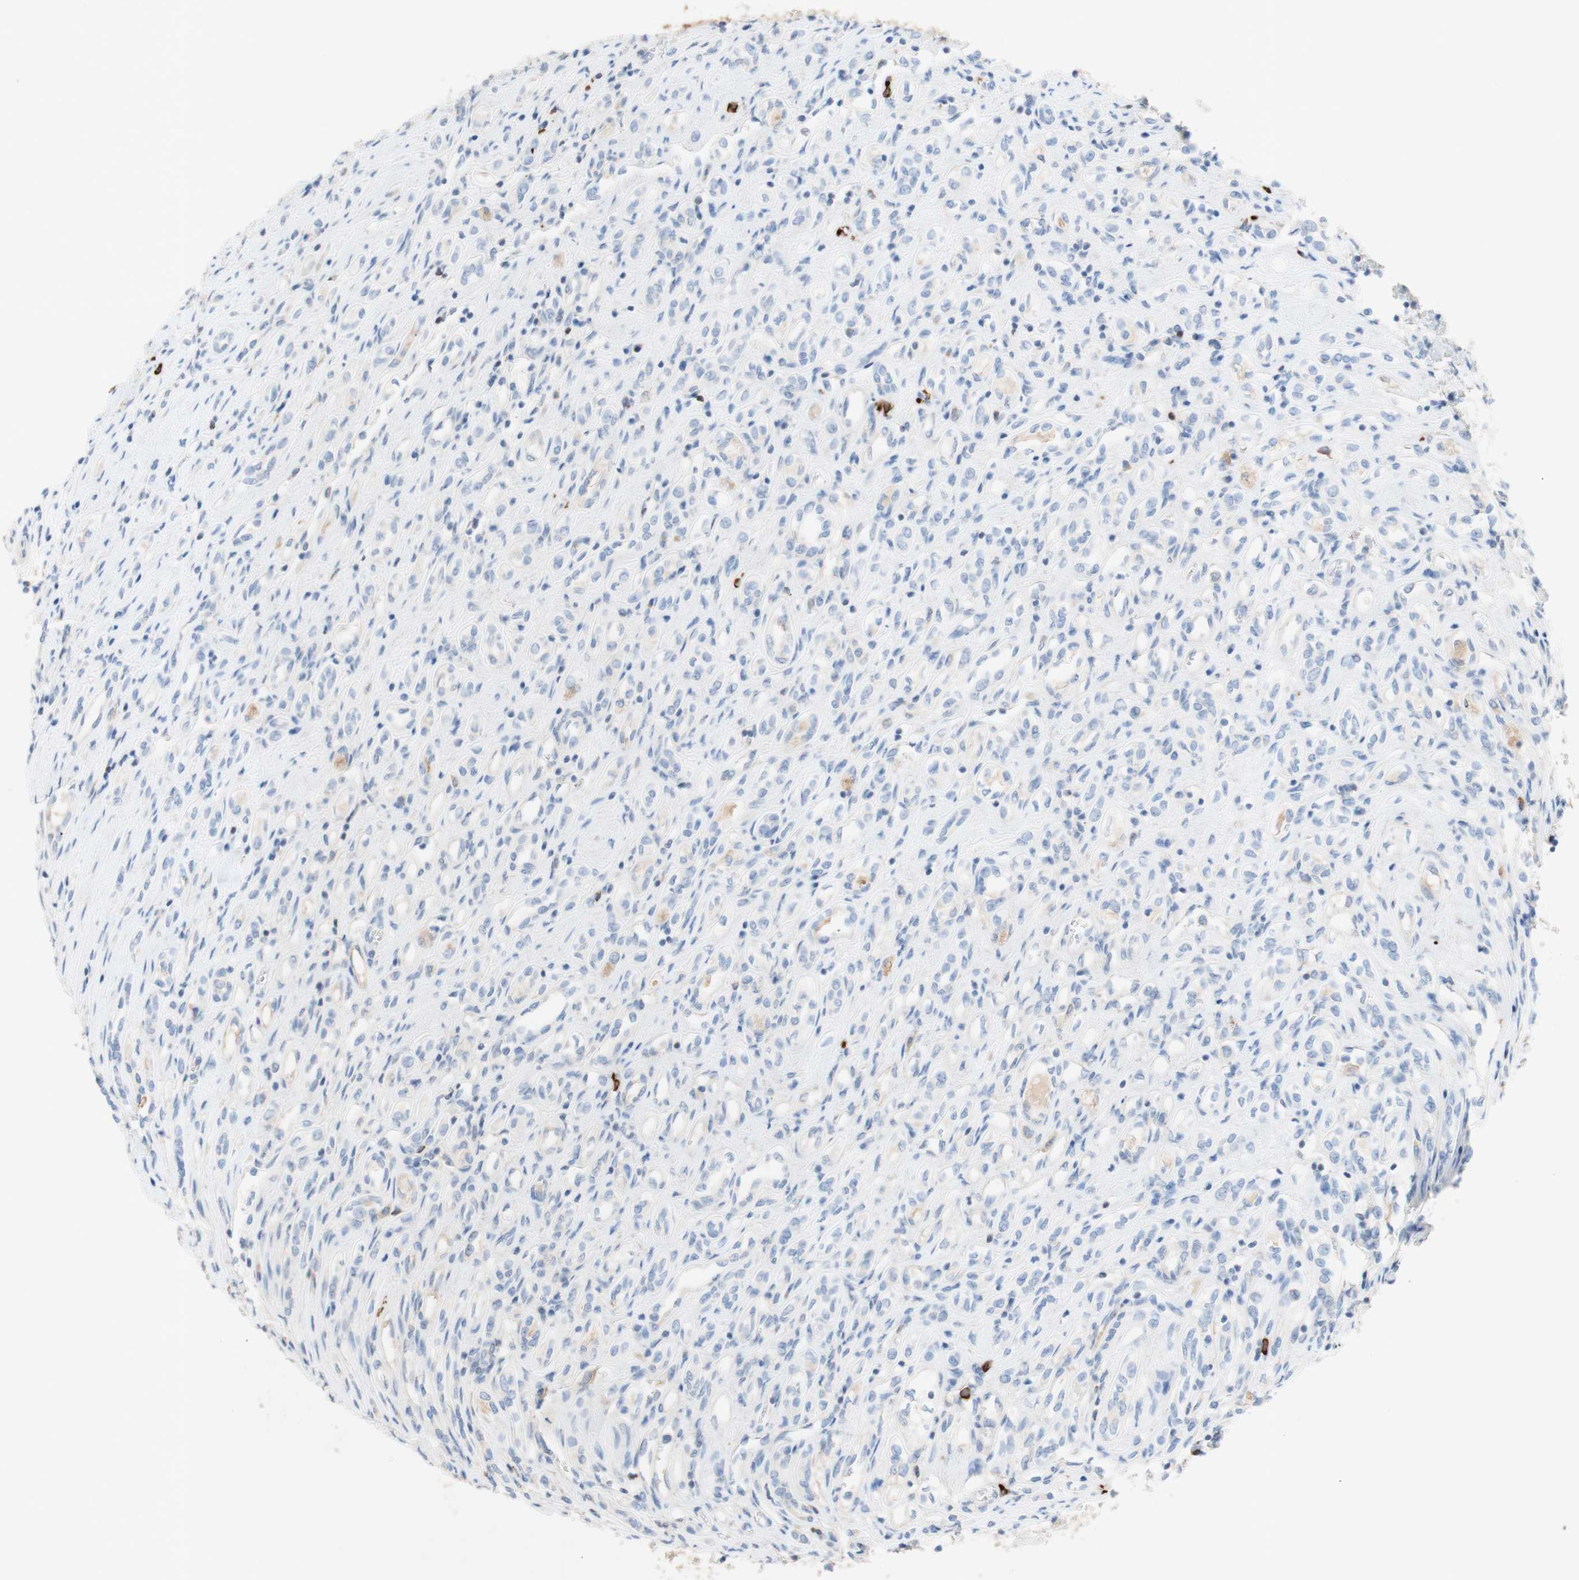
{"staining": {"intensity": "negative", "quantity": "none", "location": "none"}, "tissue": "renal cancer", "cell_type": "Tumor cells", "image_type": "cancer", "snomed": [{"axis": "morphology", "description": "Adenocarcinoma, NOS"}, {"axis": "topography", "description": "Kidney"}], "caption": "Adenocarcinoma (renal) was stained to show a protein in brown. There is no significant expression in tumor cells. Nuclei are stained in blue.", "gene": "PACSIN1", "patient": {"sex": "female", "age": 70}}